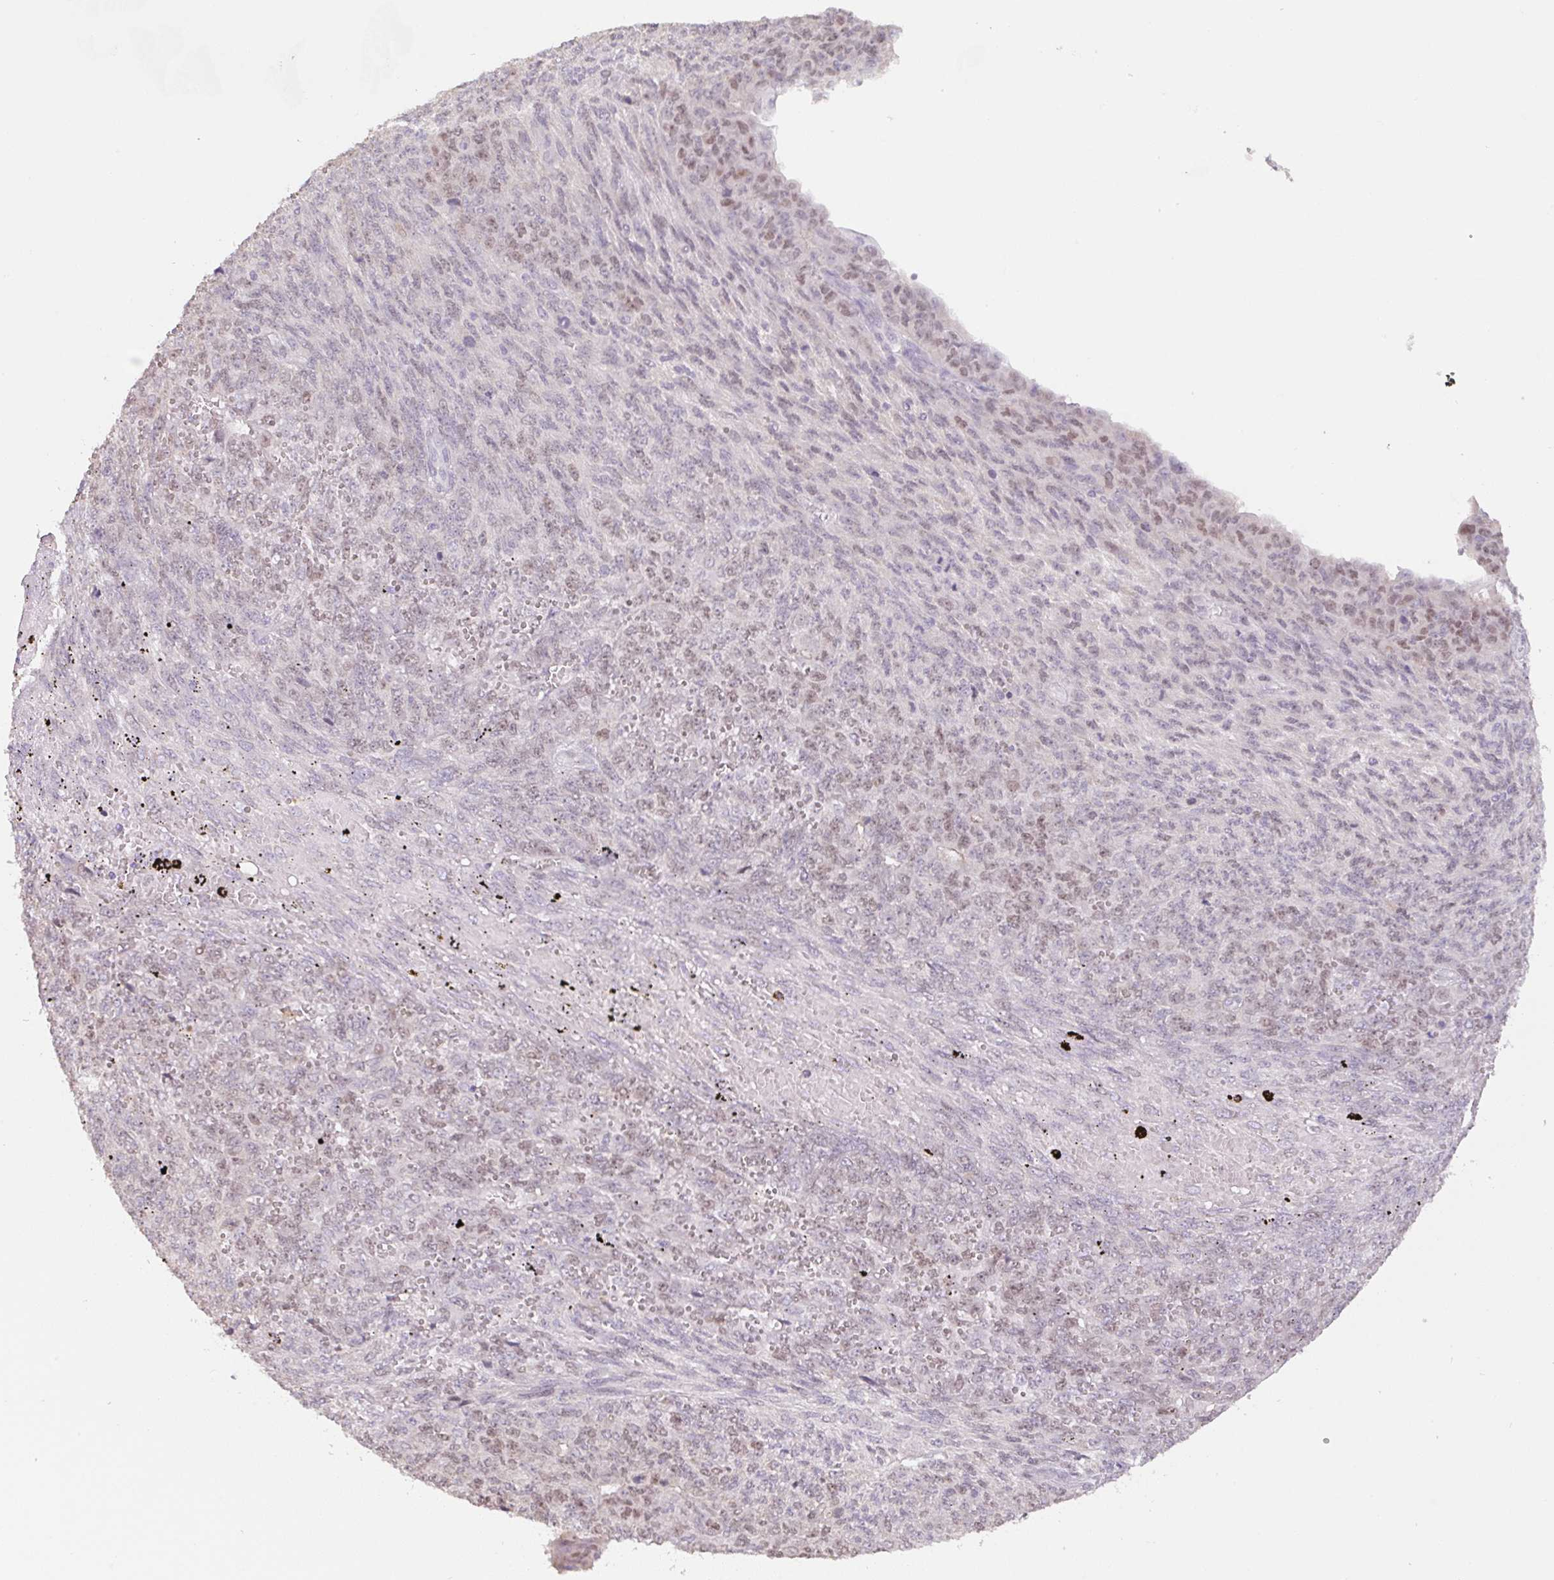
{"staining": {"intensity": "moderate", "quantity": "25%-75%", "location": "nuclear"}, "tissue": "endometrial cancer", "cell_type": "Tumor cells", "image_type": "cancer", "snomed": [{"axis": "morphology", "description": "Adenocarcinoma, NOS"}, {"axis": "topography", "description": "Endometrium"}], "caption": "DAB (3,3'-diaminobenzidine) immunohistochemical staining of endometrial adenocarcinoma displays moderate nuclear protein expression in about 25%-75% of tumor cells. (brown staining indicates protein expression, while blue staining denotes nuclei).", "gene": "MIA2", "patient": {"sex": "female", "age": 32}}